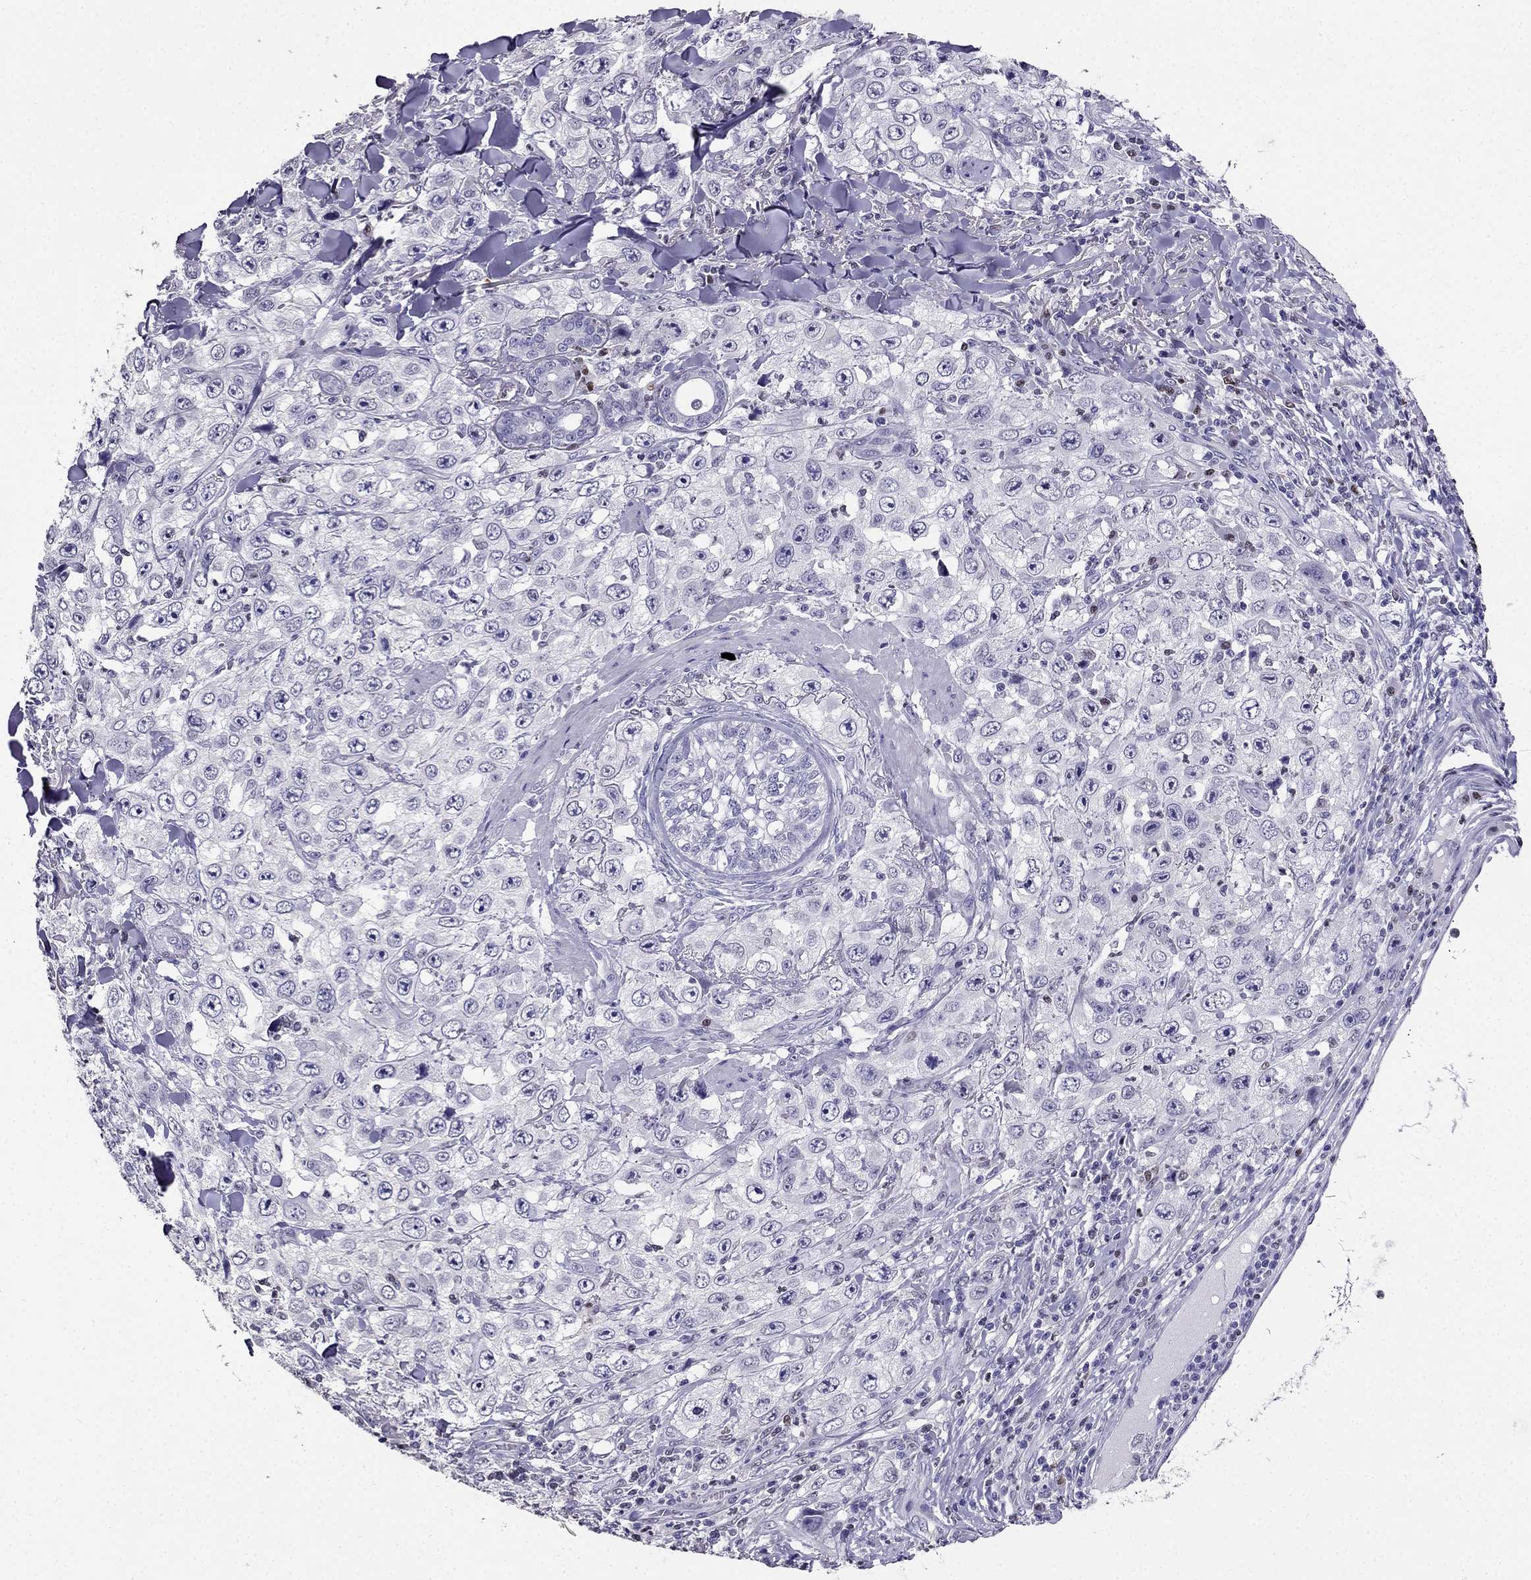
{"staining": {"intensity": "negative", "quantity": "none", "location": "none"}, "tissue": "skin cancer", "cell_type": "Tumor cells", "image_type": "cancer", "snomed": [{"axis": "morphology", "description": "Squamous cell carcinoma, NOS"}, {"axis": "topography", "description": "Skin"}], "caption": "Immunohistochemistry (IHC) image of neoplastic tissue: skin cancer (squamous cell carcinoma) stained with DAB (3,3'-diaminobenzidine) shows no significant protein staining in tumor cells. (DAB IHC with hematoxylin counter stain).", "gene": "ARID3A", "patient": {"sex": "male", "age": 82}}